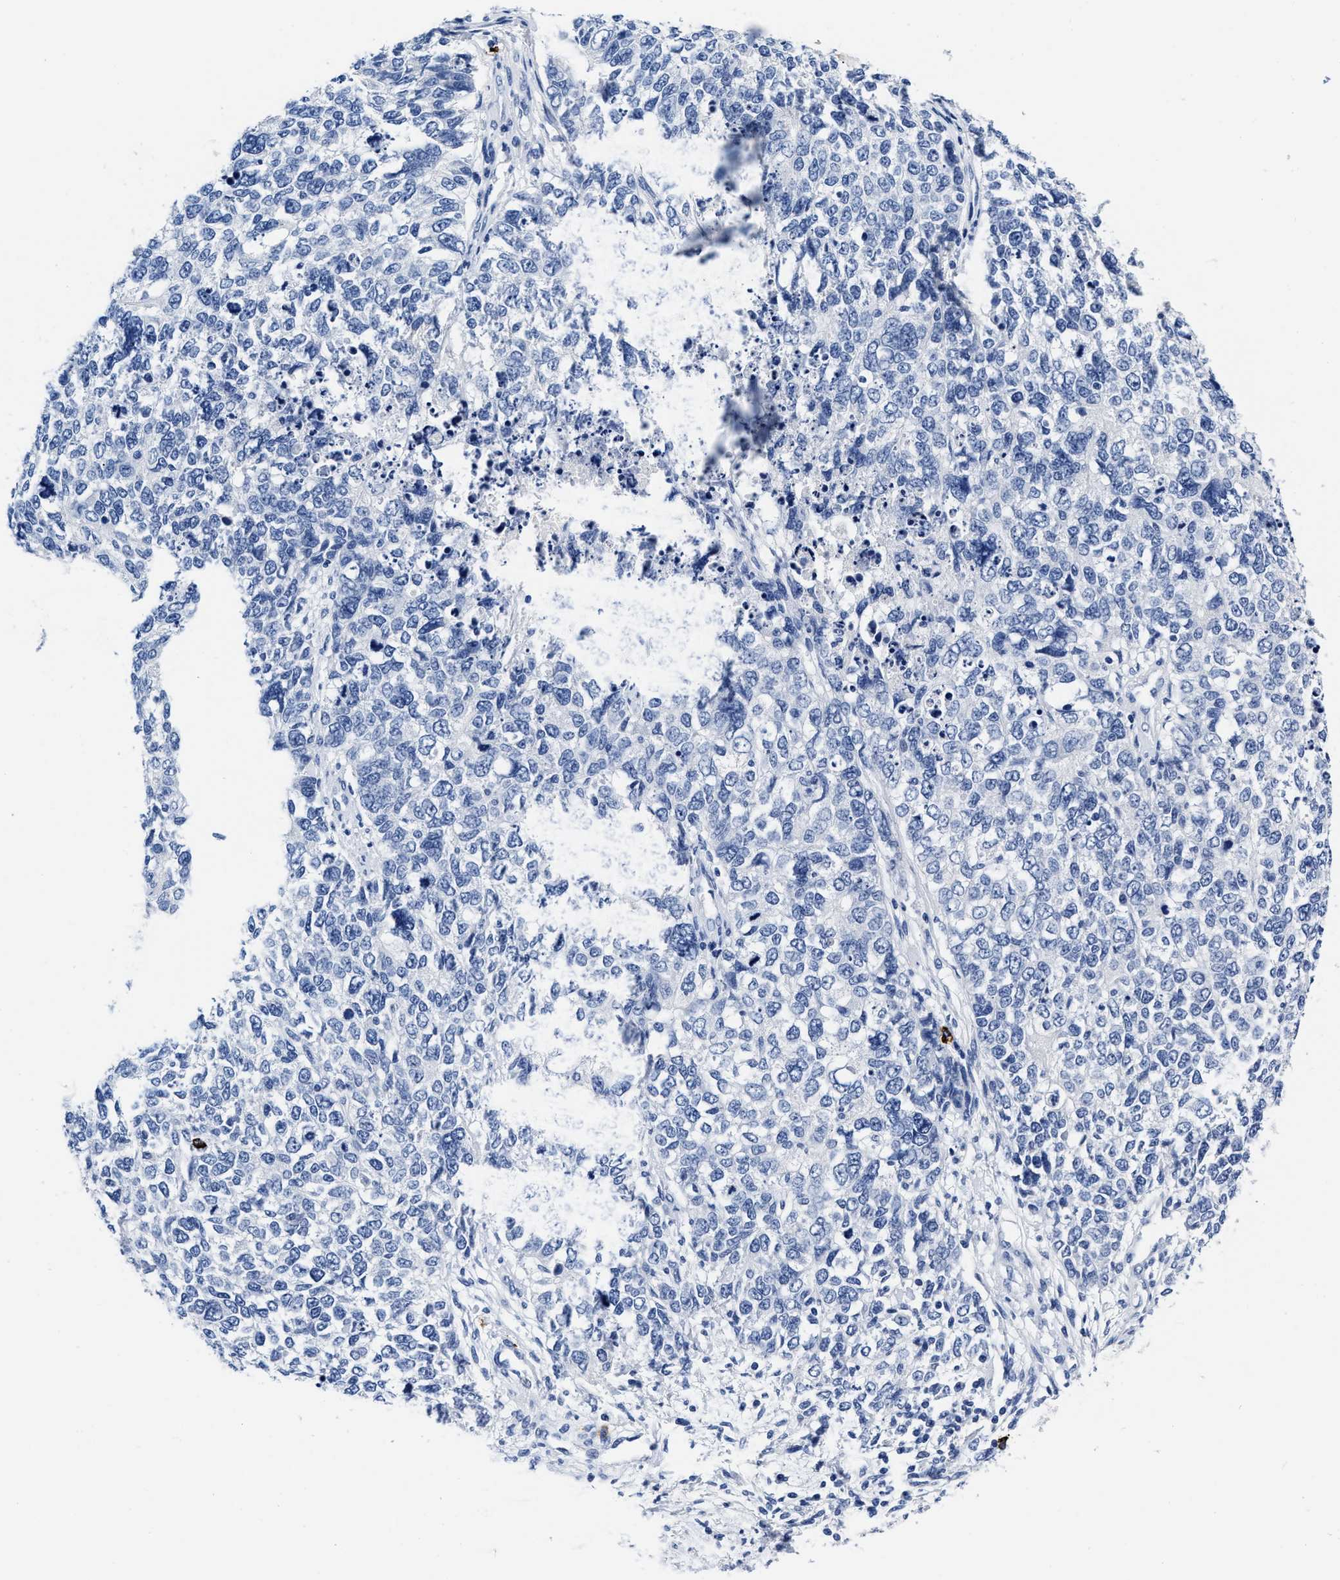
{"staining": {"intensity": "negative", "quantity": "none", "location": "none"}, "tissue": "cervical cancer", "cell_type": "Tumor cells", "image_type": "cancer", "snomed": [{"axis": "morphology", "description": "Squamous cell carcinoma, NOS"}, {"axis": "topography", "description": "Cervix"}], "caption": "Tumor cells show no significant expression in squamous cell carcinoma (cervical).", "gene": "CER1", "patient": {"sex": "female", "age": 63}}